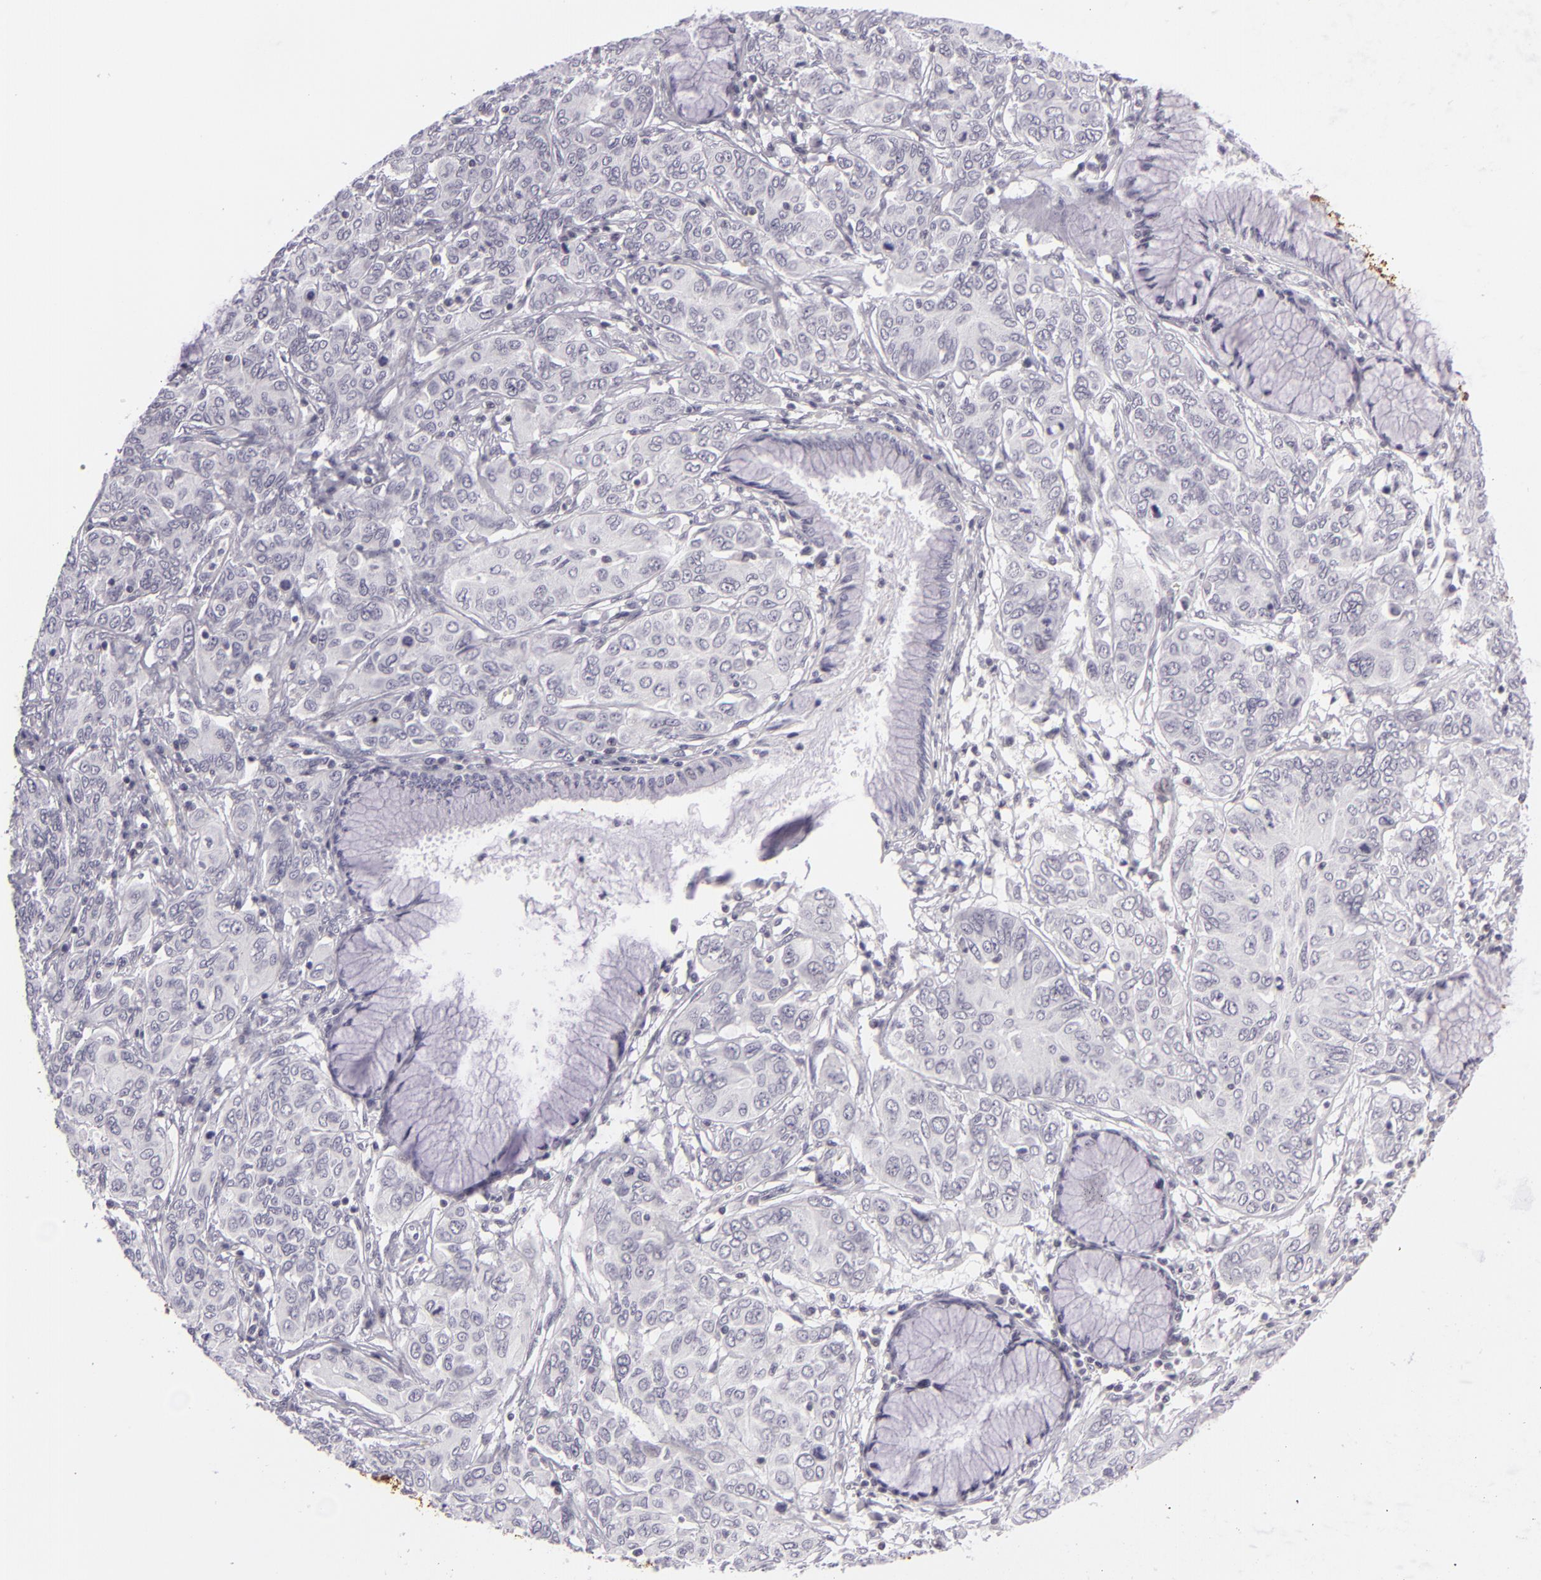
{"staining": {"intensity": "negative", "quantity": "none", "location": "none"}, "tissue": "cervical cancer", "cell_type": "Tumor cells", "image_type": "cancer", "snomed": [{"axis": "morphology", "description": "Squamous cell carcinoma, NOS"}, {"axis": "topography", "description": "Cervix"}], "caption": "DAB (3,3'-diaminobenzidine) immunohistochemical staining of cervical cancer reveals no significant positivity in tumor cells.", "gene": "KCNAB2", "patient": {"sex": "female", "age": 38}}